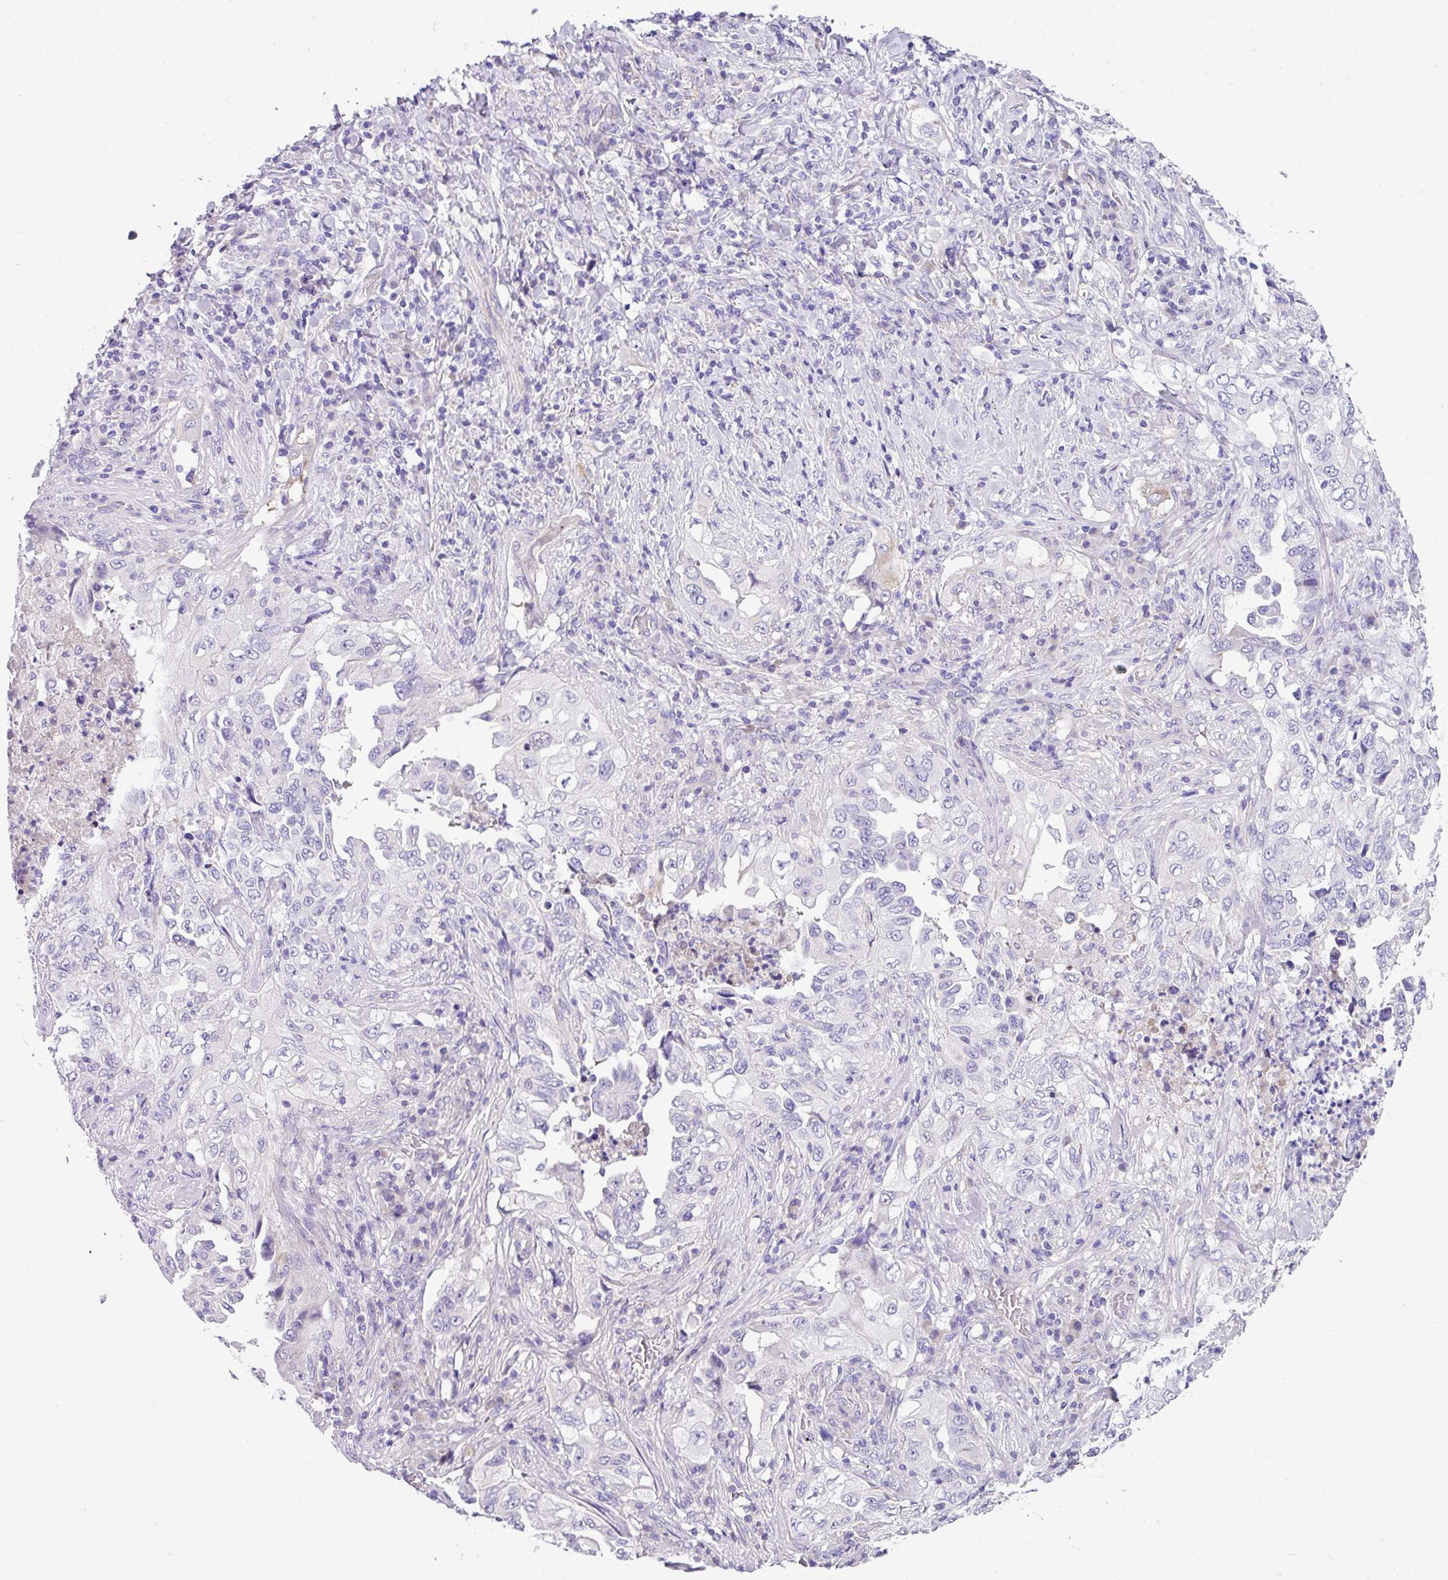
{"staining": {"intensity": "negative", "quantity": "none", "location": "none"}, "tissue": "lung cancer", "cell_type": "Tumor cells", "image_type": "cancer", "snomed": [{"axis": "morphology", "description": "Adenocarcinoma, NOS"}, {"axis": "topography", "description": "Lung"}], "caption": "Lung cancer (adenocarcinoma) stained for a protein using immunohistochemistry (IHC) reveals no expression tumor cells.", "gene": "DNAL1", "patient": {"sex": "female", "age": 51}}